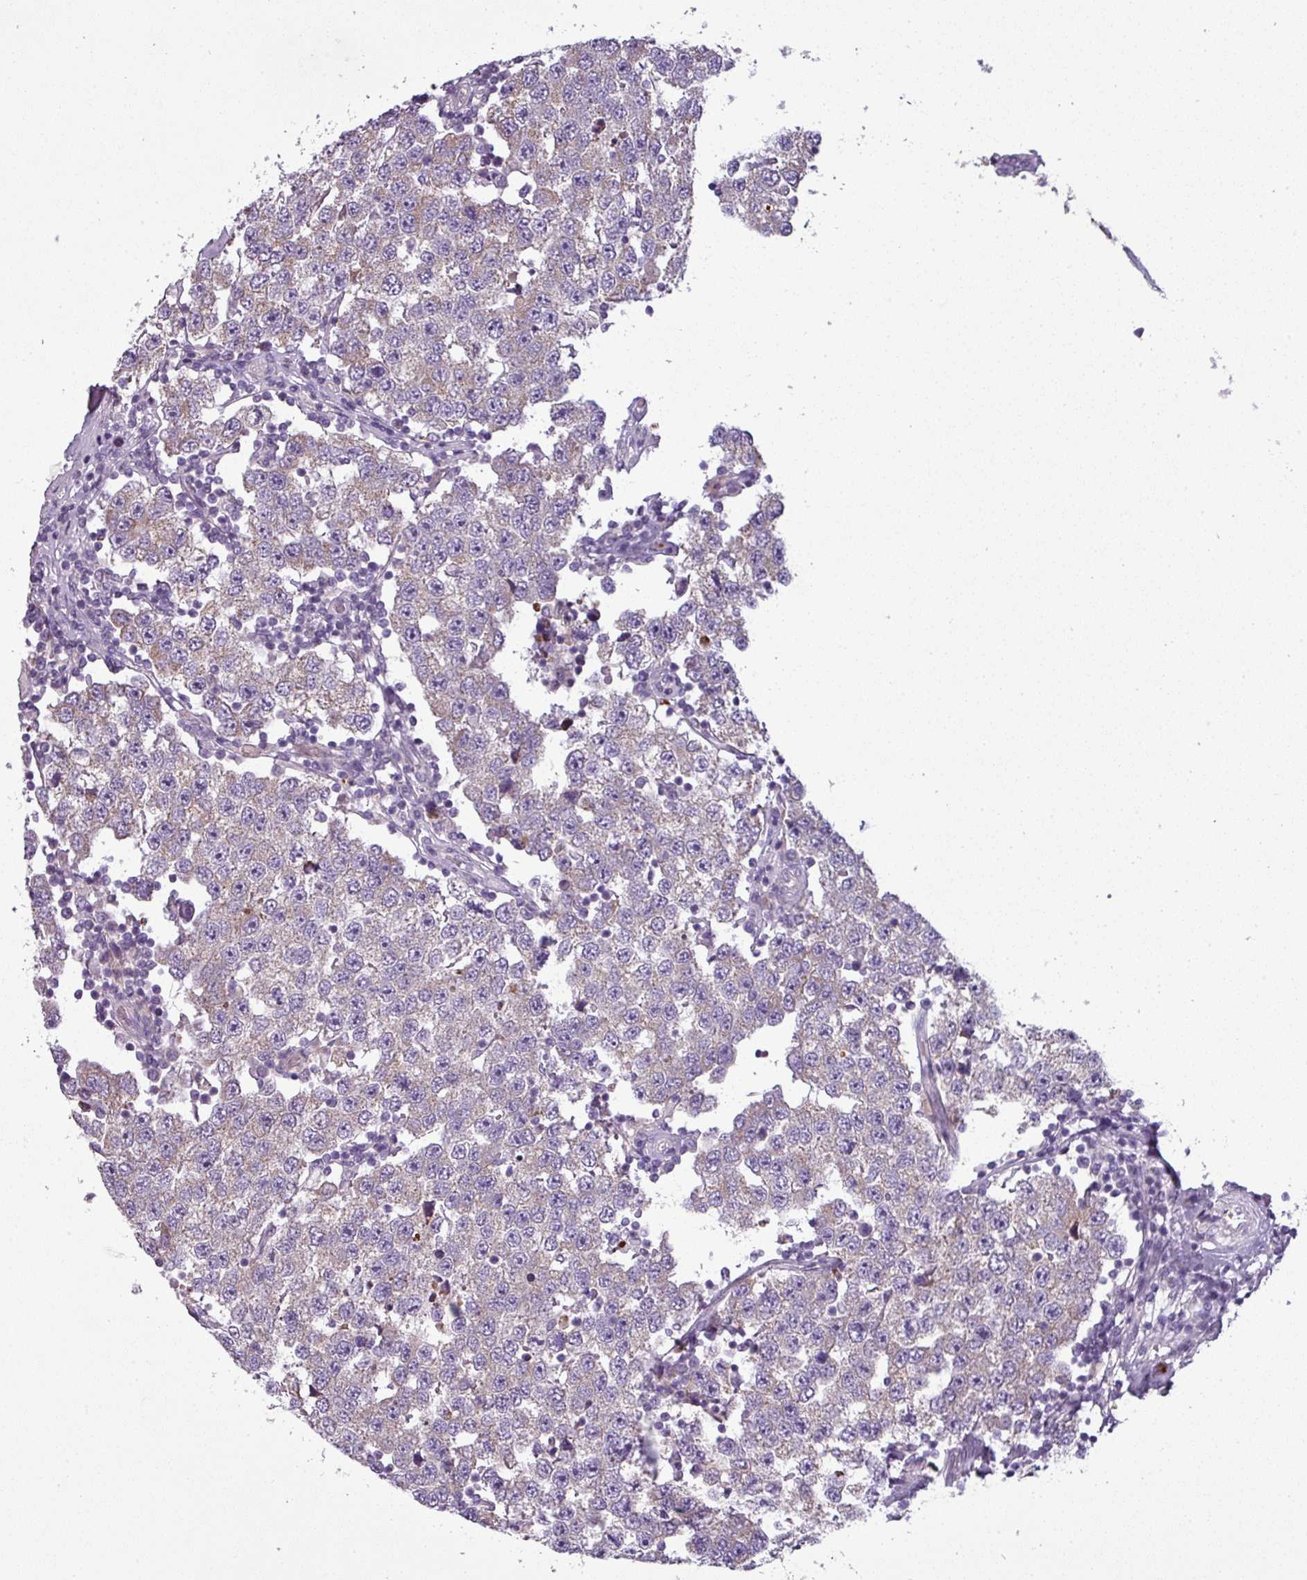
{"staining": {"intensity": "moderate", "quantity": "25%-75%", "location": "cytoplasmic/membranous"}, "tissue": "testis cancer", "cell_type": "Tumor cells", "image_type": "cancer", "snomed": [{"axis": "morphology", "description": "Seminoma, NOS"}, {"axis": "topography", "description": "Testis"}], "caption": "A micrograph of human testis cancer (seminoma) stained for a protein exhibits moderate cytoplasmic/membranous brown staining in tumor cells.", "gene": "PNMA6A", "patient": {"sex": "male", "age": 34}}